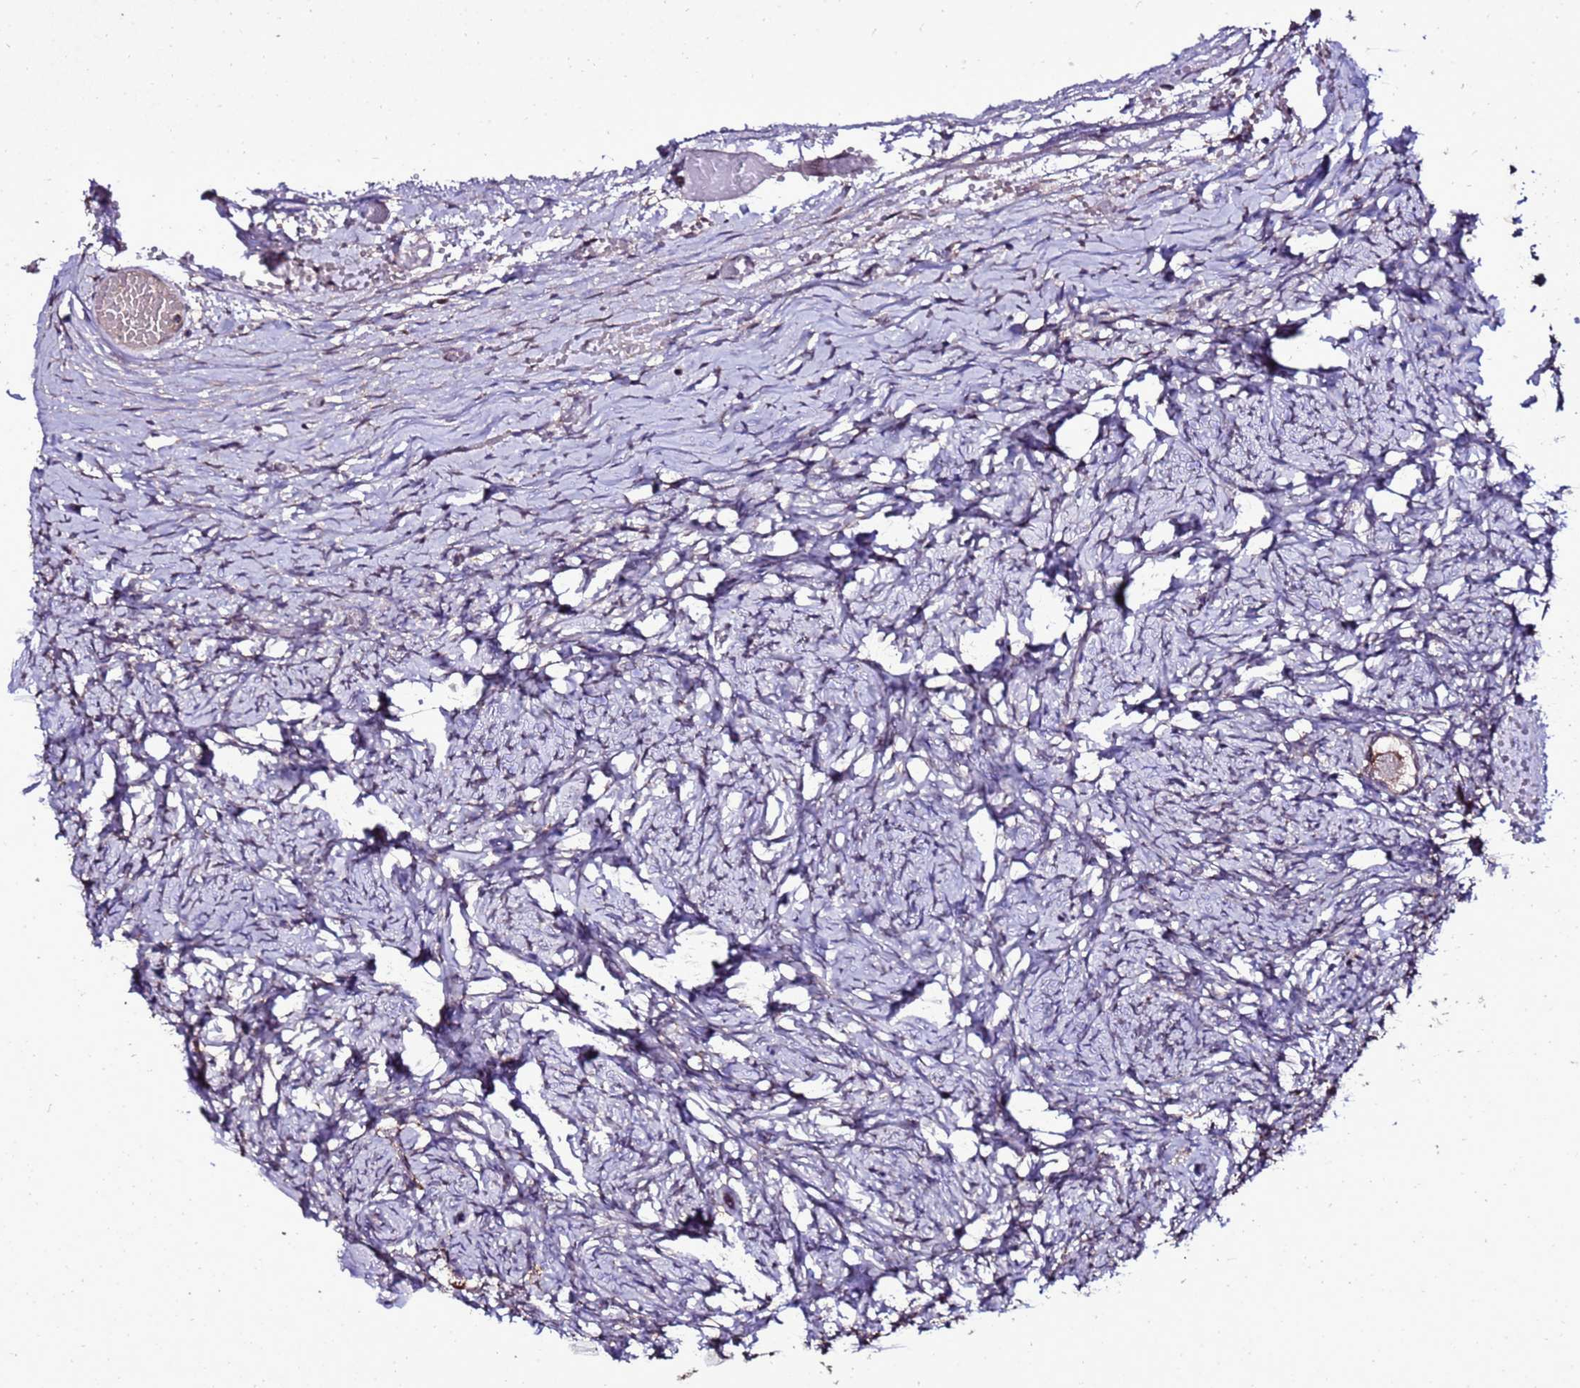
{"staining": {"intensity": "weak", "quantity": ">75%", "location": "cytoplasmic/membranous"}, "tissue": "ovary", "cell_type": "Follicle cells", "image_type": "normal", "snomed": [{"axis": "morphology", "description": "Normal tissue, NOS"}, {"axis": "topography", "description": "Ovary"}], "caption": "The histopathology image demonstrates staining of unremarkable ovary, revealing weak cytoplasmic/membranous protein expression (brown color) within follicle cells. (Stains: DAB (3,3'-diaminobenzidine) in brown, nuclei in blue, Microscopy: brightfield microscopy at high magnification).", "gene": "ZNF329", "patient": {"sex": "female", "age": 27}}